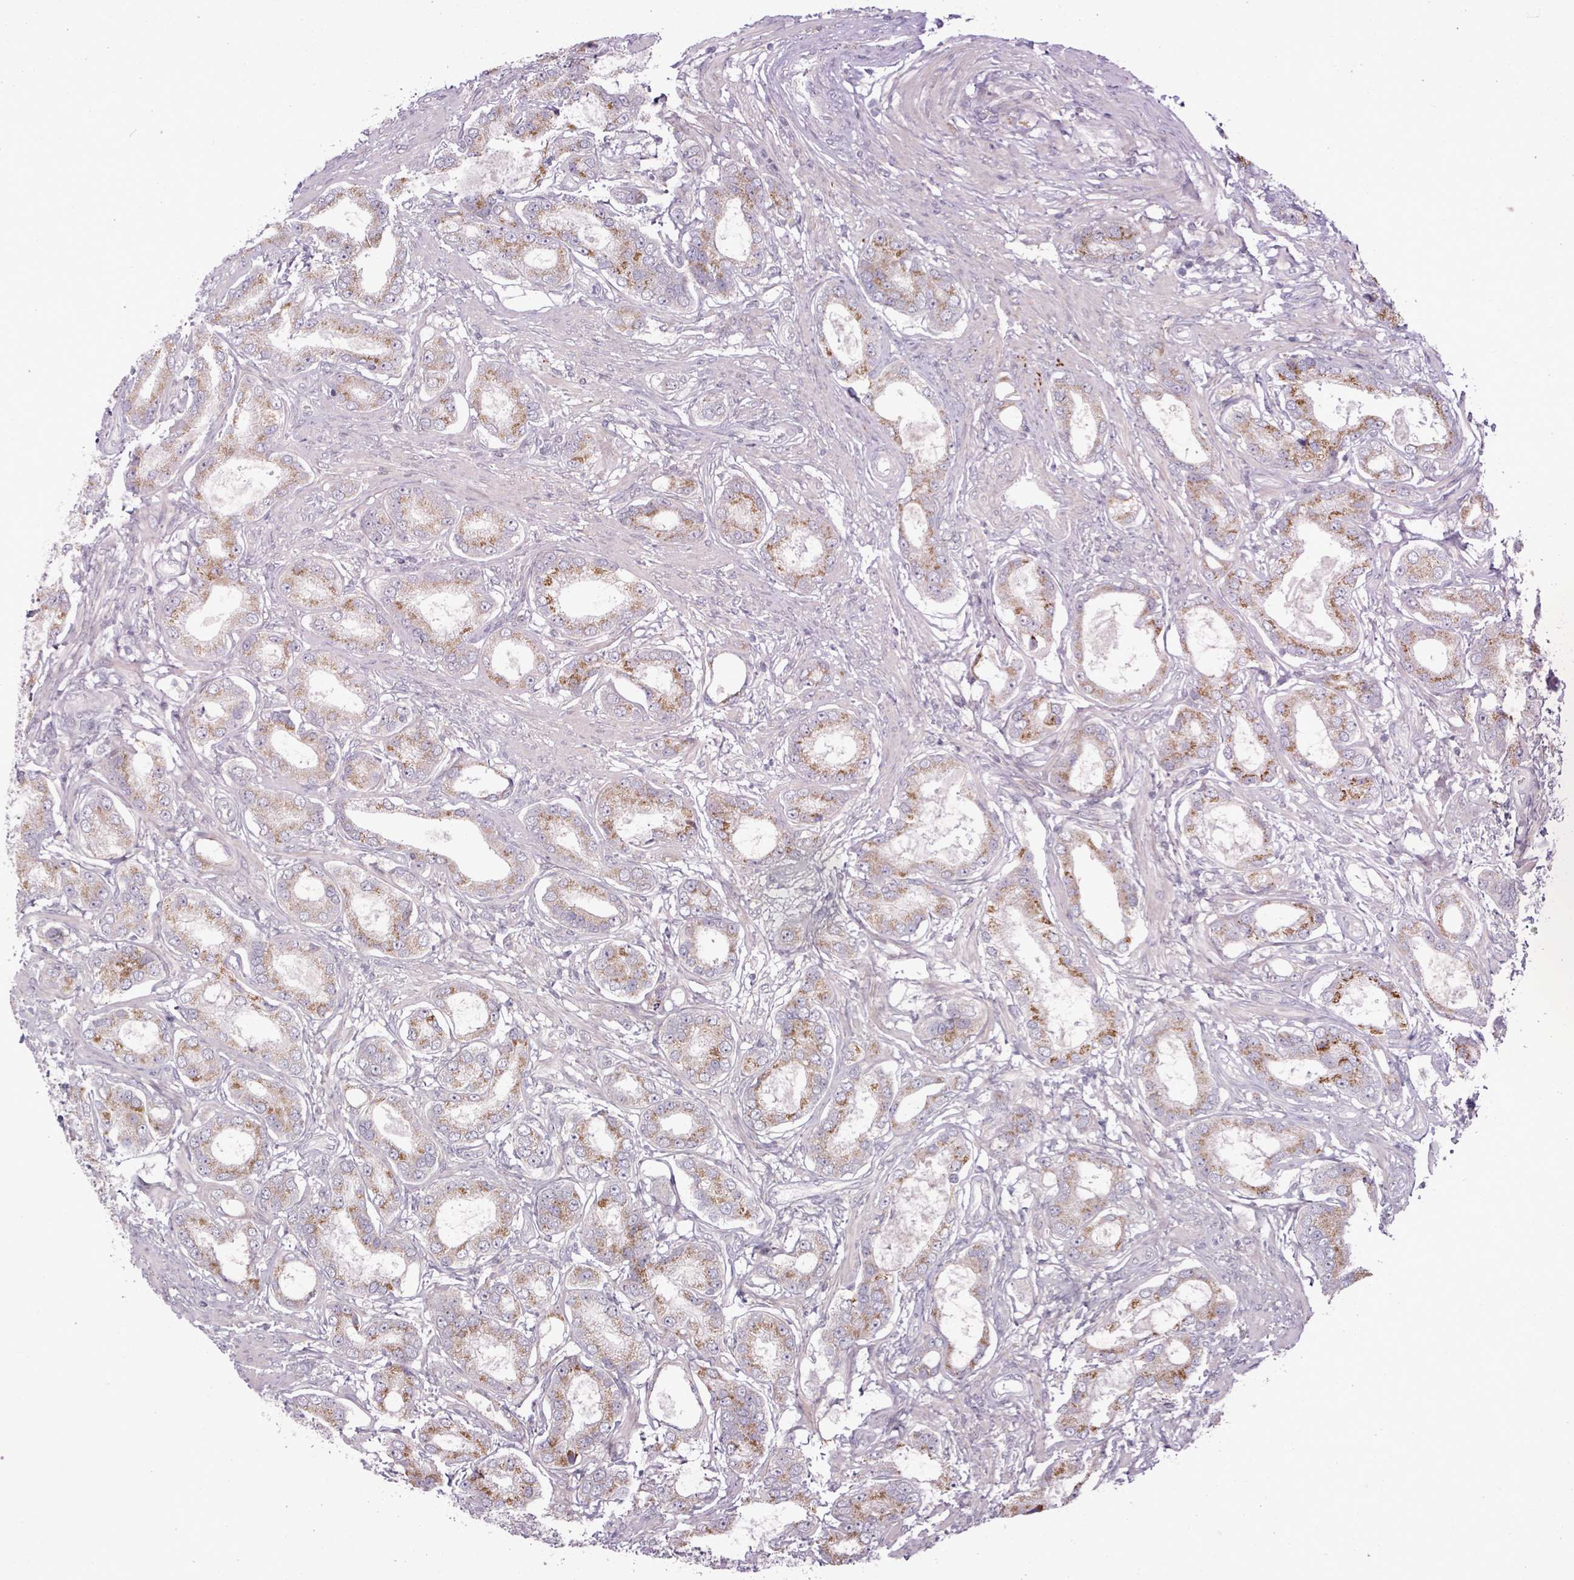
{"staining": {"intensity": "moderate", "quantity": "25%-75%", "location": "cytoplasmic/membranous"}, "tissue": "prostate cancer", "cell_type": "Tumor cells", "image_type": "cancer", "snomed": [{"axis": "morphology", "description": "Adenocarcinoma, High grade"}, {"axis": "topography", "description": "Prostate"}], "caption": "IHC of prostate adenocarcinoma (high-grade) shows medium levels of moderate cytoplasmic/membranous positivity in approximately 25%-75% of tumor cells.", "gene": "ZFPM1", "patient": {"sex": "male", "age": 69}}